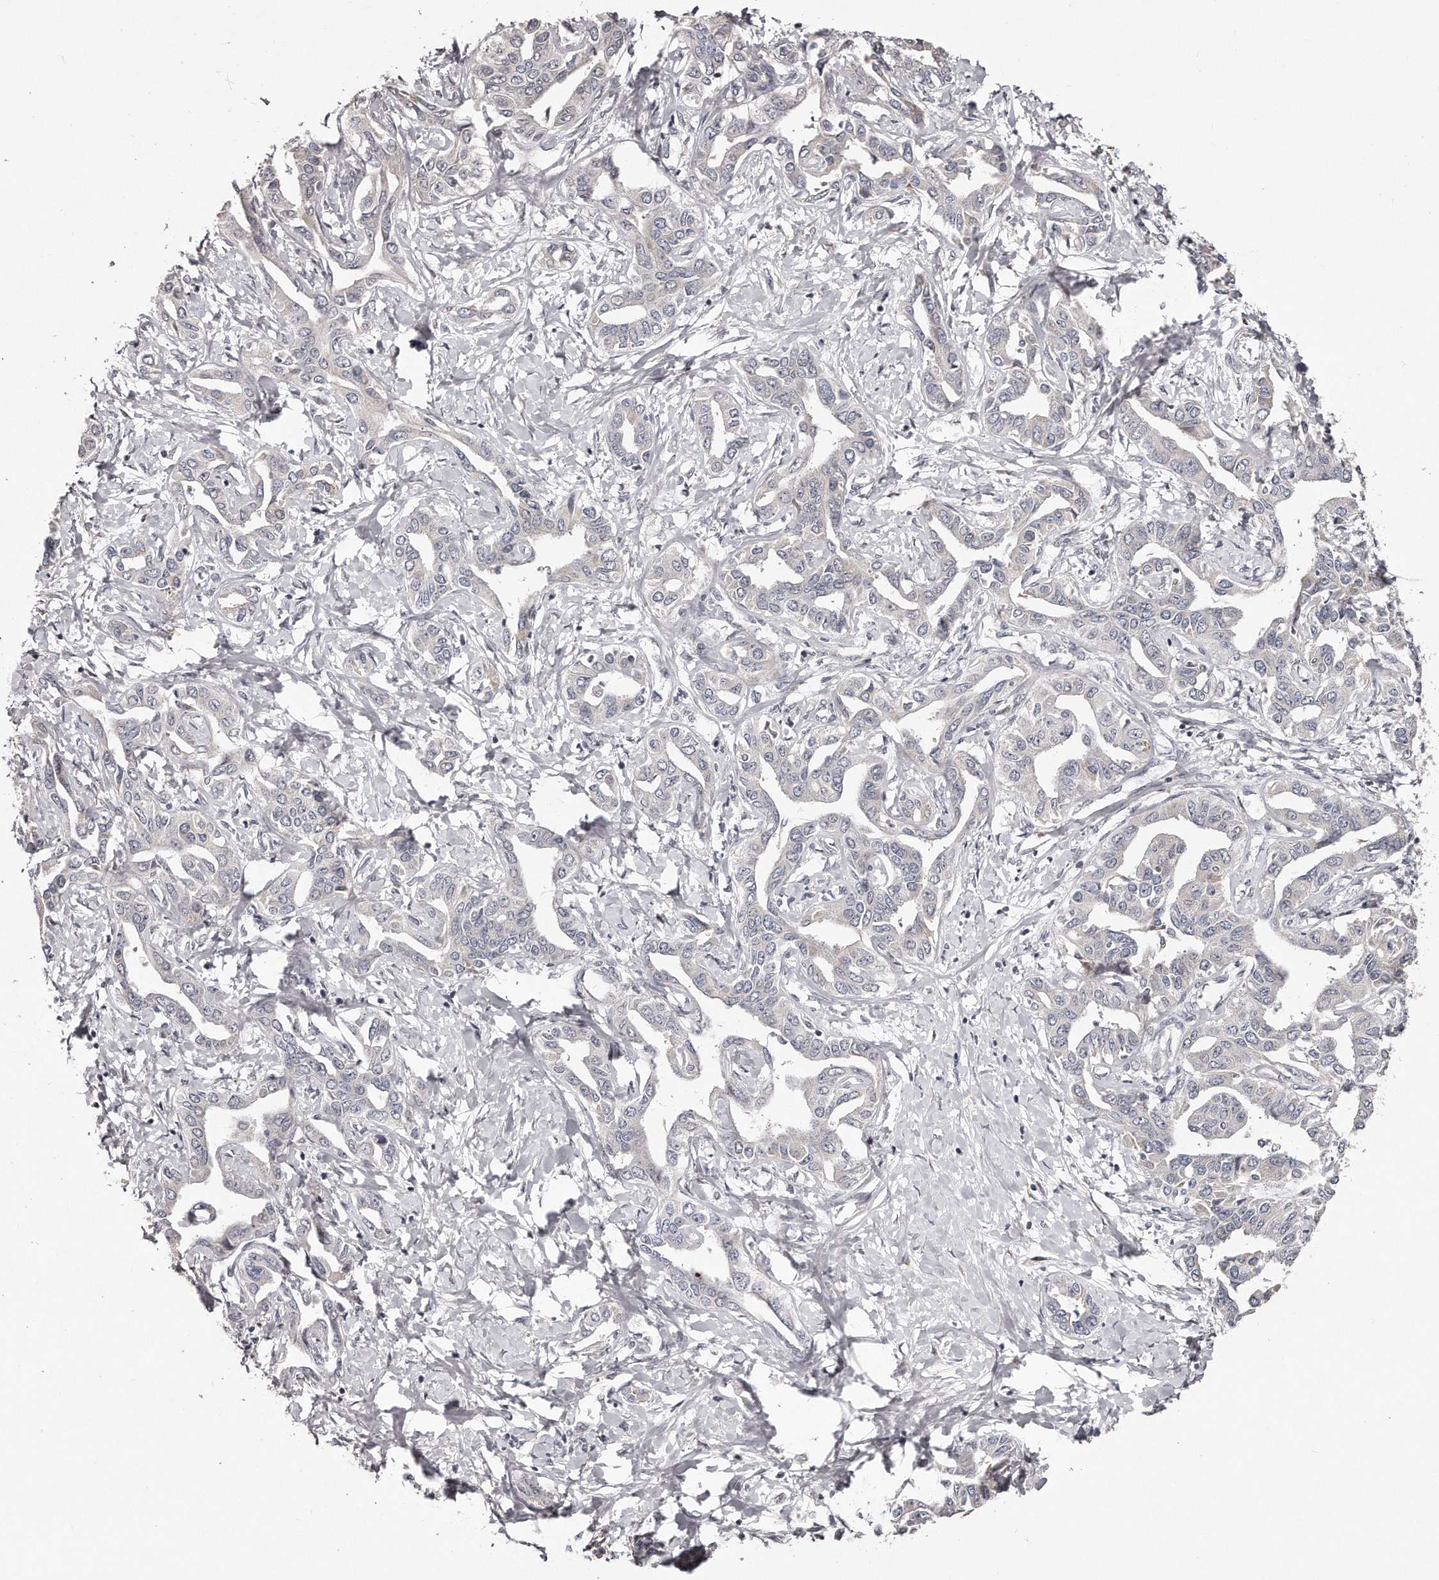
{"staining": {"intensity": "negative", "quantity": "none", "location": "none"}, "tissue": "liver cancer", "cell_type": "Tumor cells", "image_type": "cancer", "snomed": [{"axis": "morphology", "description": "Cholangiocarcinoma"}, {"axis": "topography", "description": "Liver"}], "caption": "Micrograph shows no significant protein staining in tumor cells of liver cholangiocarcinoma.", "gene": "TRAPPC14", "patient": {"sex": "male", "age": 59}}